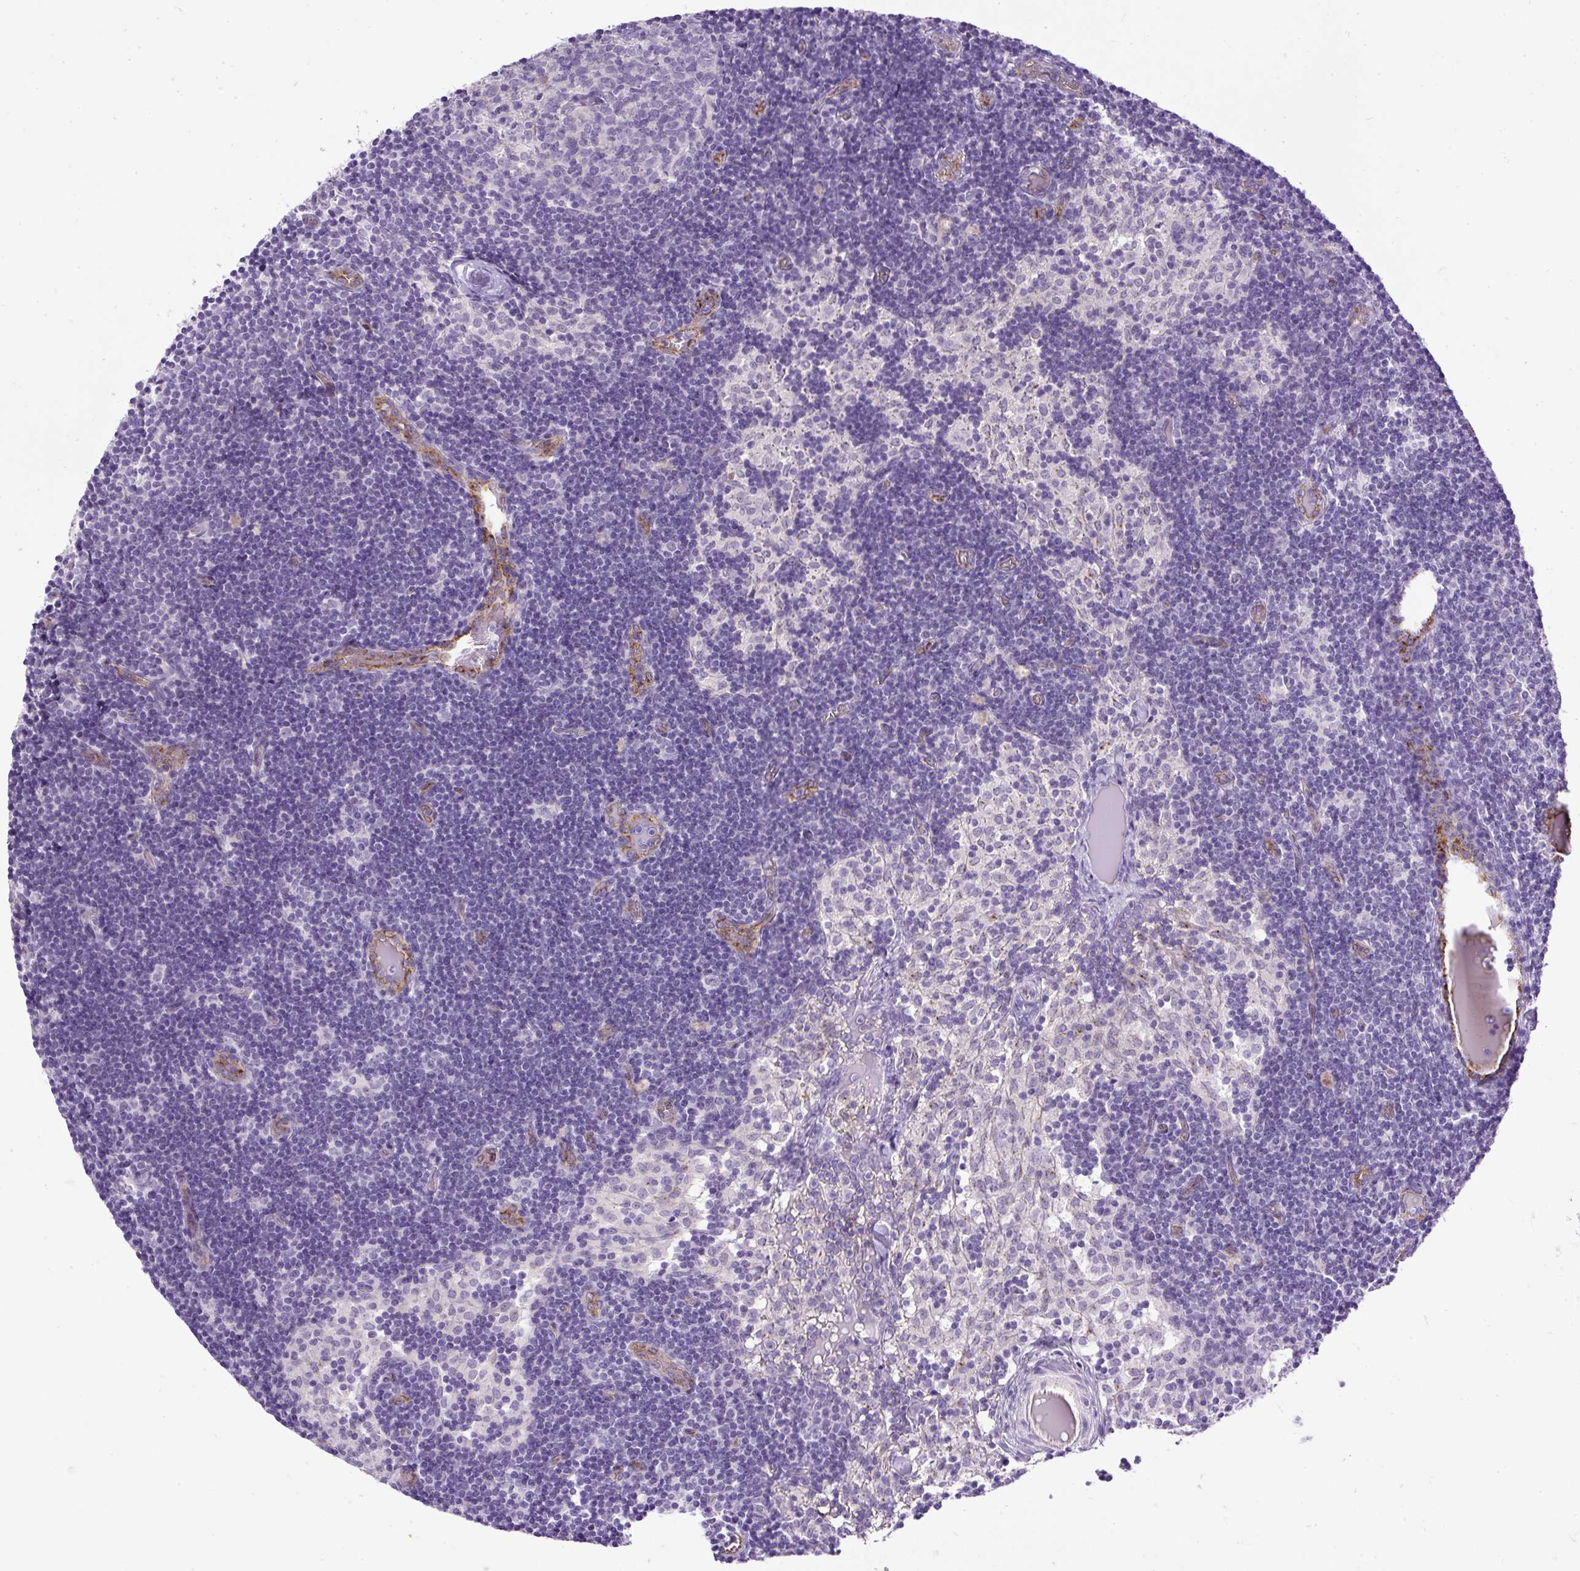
{"staining": {"intensity": "negative", "quantity": "none", "location": "none"}, "tissue": "lymph node", "cell_type": "Germinal center cells", "image_type": "normal", "snomed": [{"axis": "morphology", "description": "Normal tissue, NOS"}, {"axis": "topography", "description": "Lymph node"}], "caption": "Lymph node was stained to show a protein in brown. There is no significant expression in germinal center cells. (DAB immunohistochemistry (IHC) visualized using brightfield microscopy, high magnification).", "gene": "LEFTY1", "patient": {"sex": "female", "age": 31}}